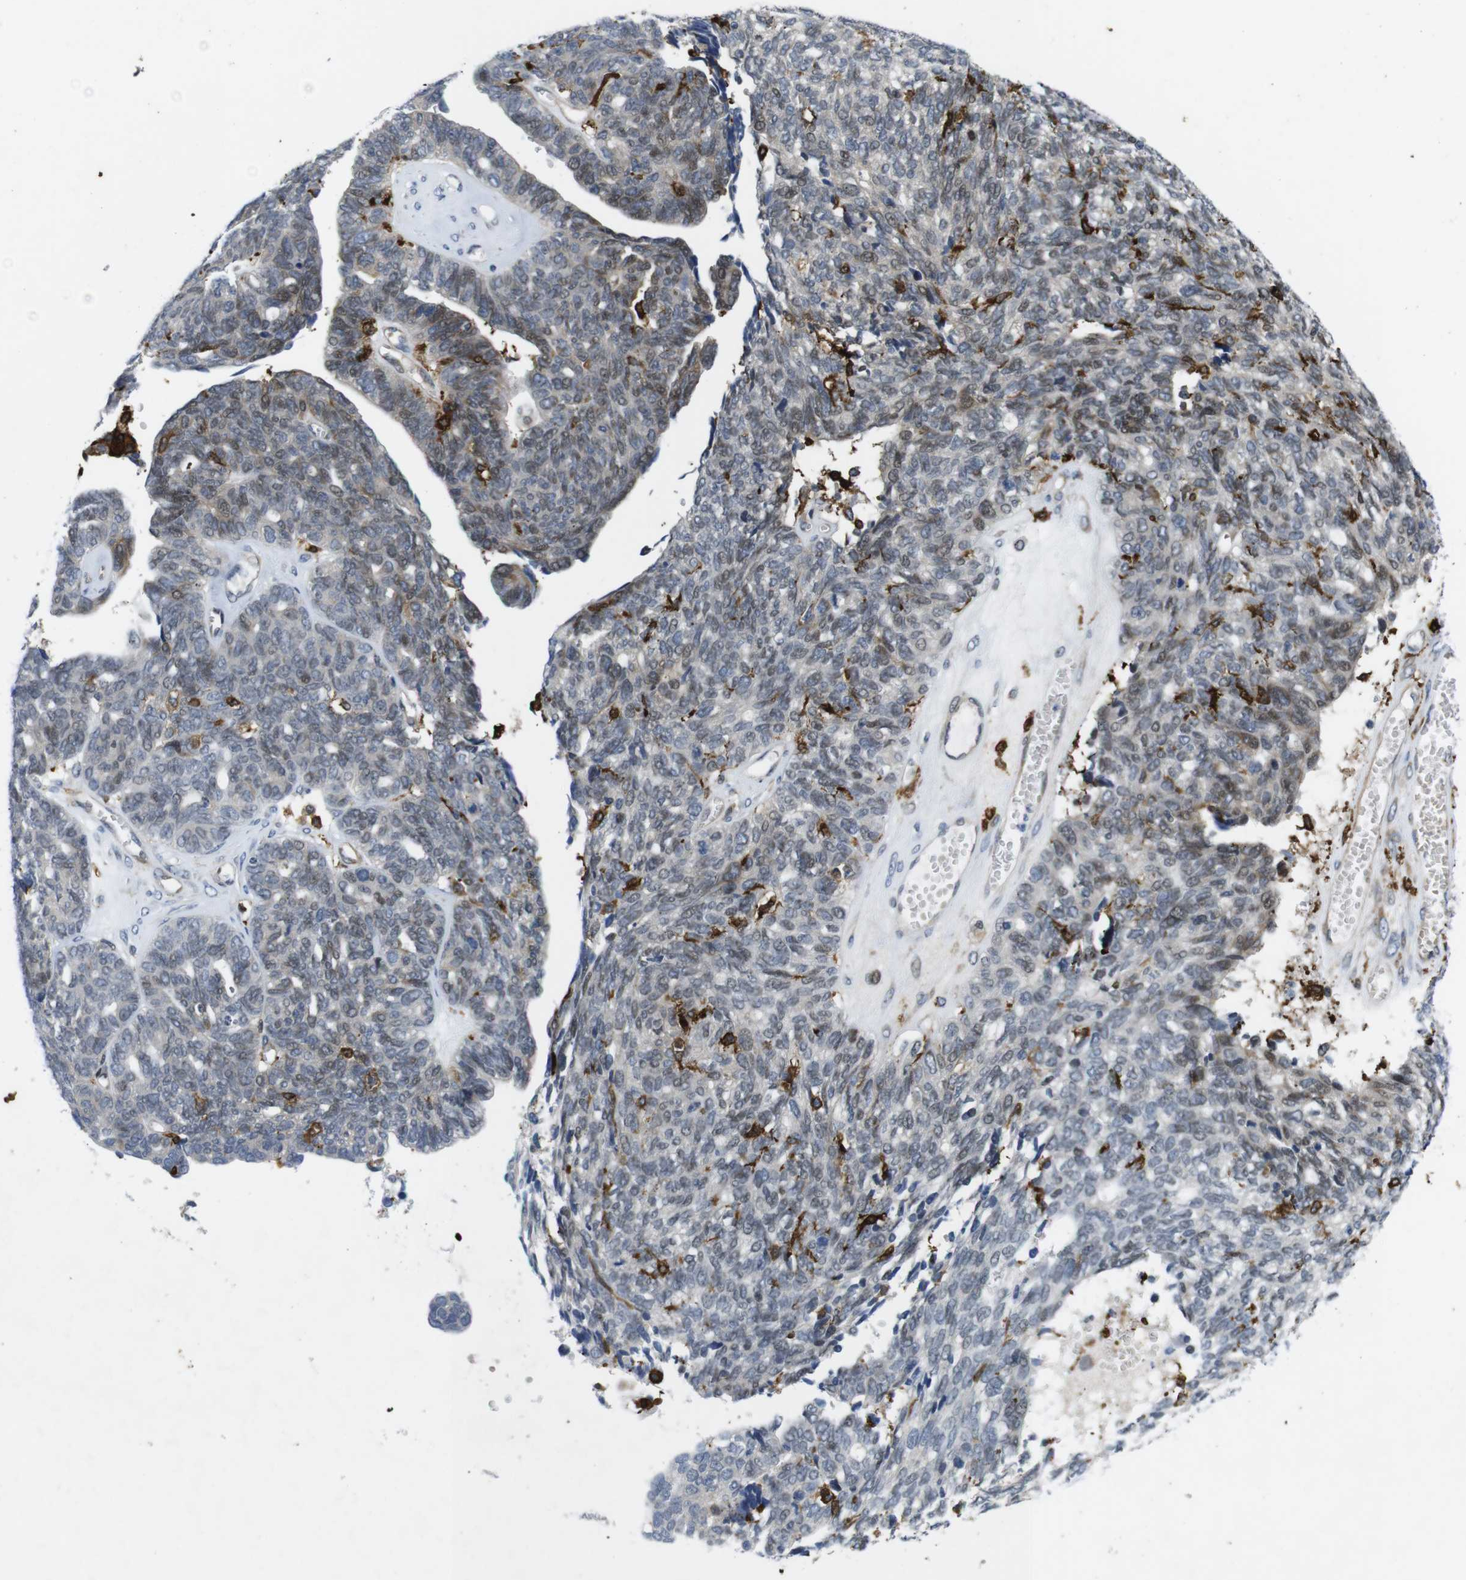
{"staining": {"intensity": "weak", "quantity": "<25%", "location": "cytoplasmic/membranous"}, "tissue": "ovarian cancer", "cell_type": "Tumor cells", "image_type": "cancer", "snomed": [{"axis": "morphology", "description": "Cystadenocarcinoma, serous, NOS"}, {"axis": "topography", "description": "Ovary"}], "caption": "The histopathology image displays no significant expression in tumor cells of ovarian serous cystadenocarcinoma. (DAB IHC, high magnification).", "gene": "ROBO2", "patient": {"sex": "female", "age": 79}}